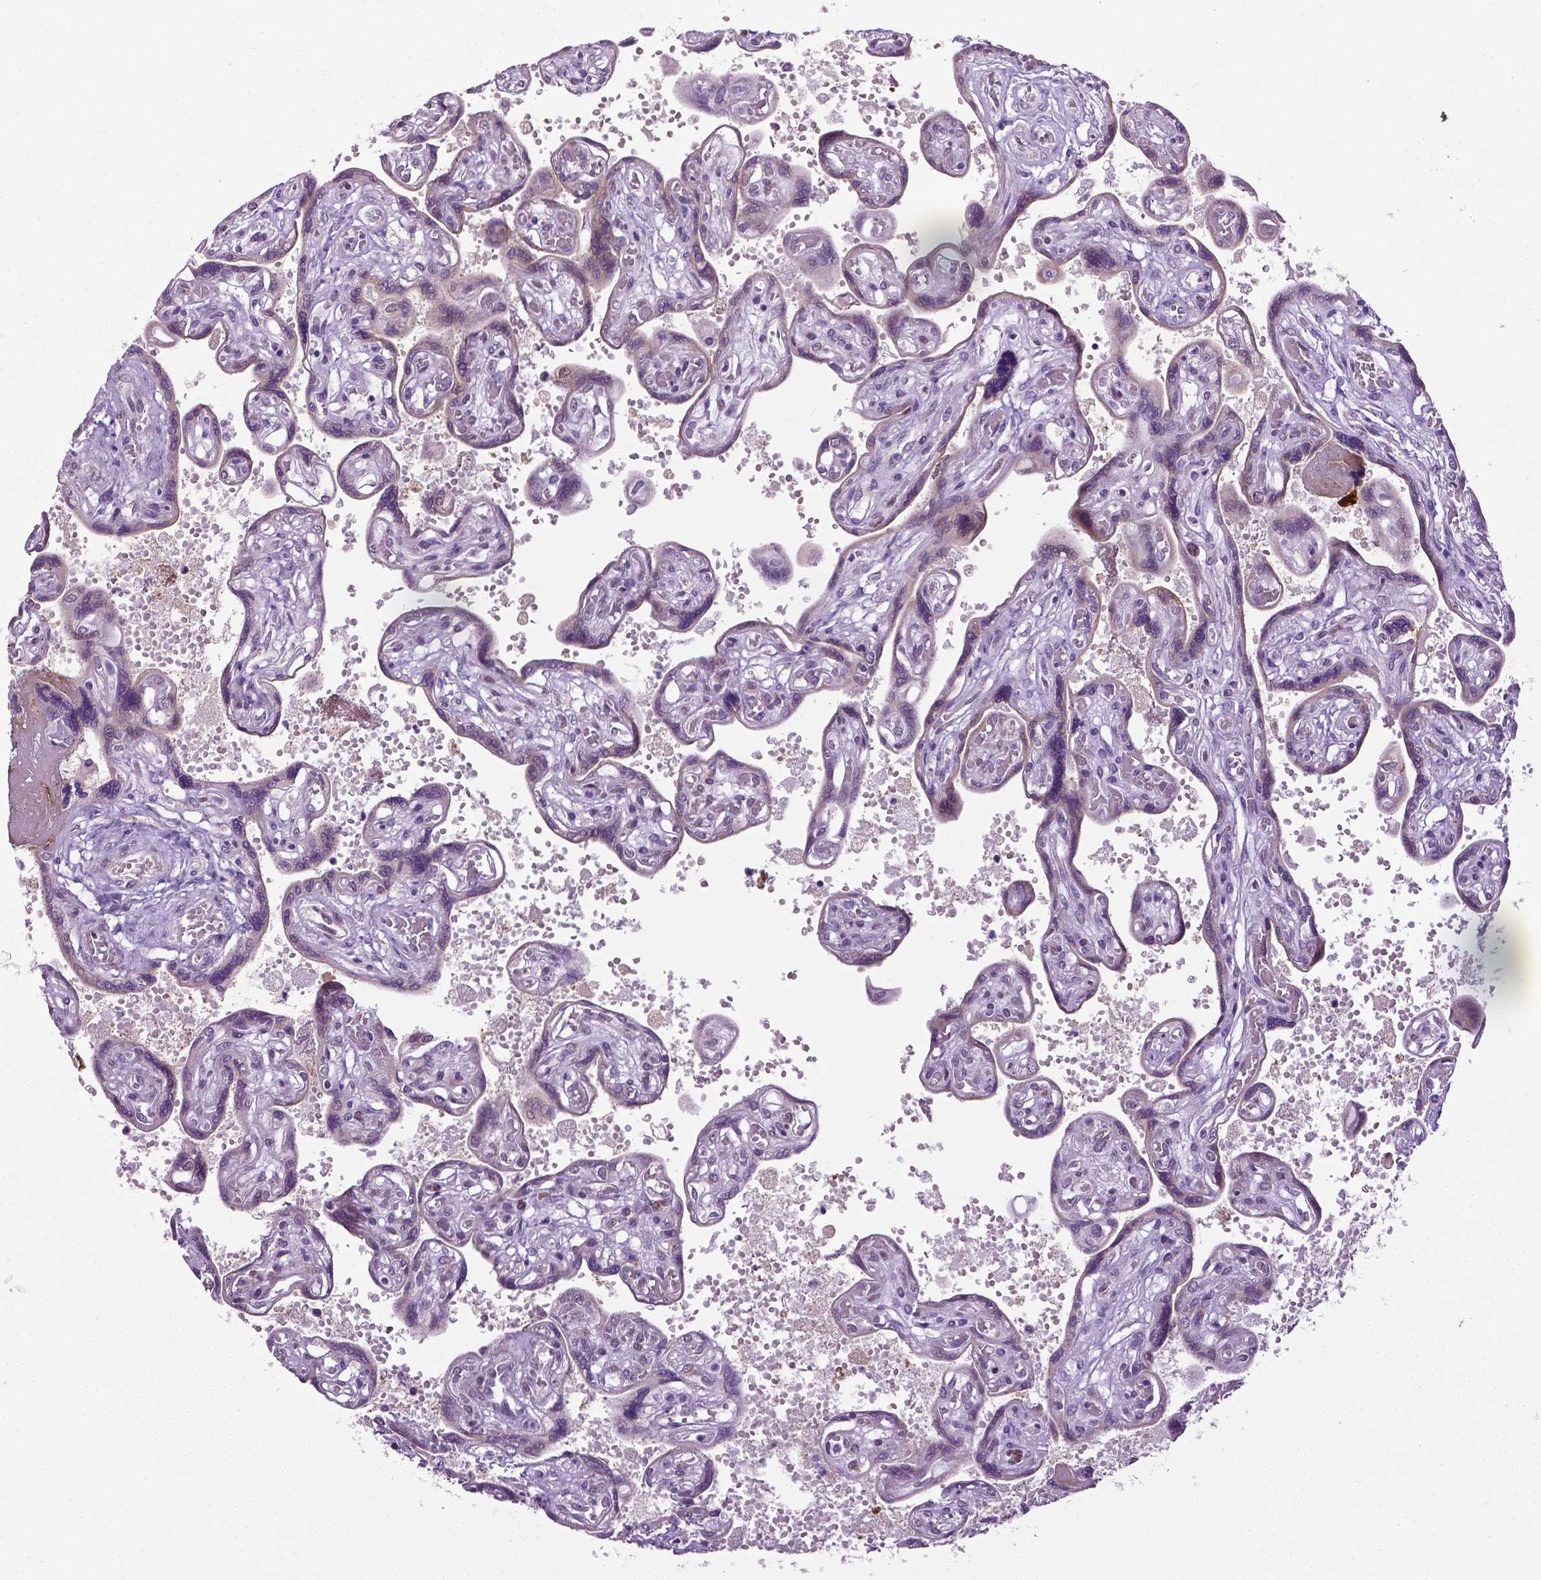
{"staining": {"intensity": "moderate", "quantity": "25%-75%", "location": "cytoplasmic/membranous"}, "tissue": "placenta", "cell_type": "Decidual cells", "image_type": "normal", "snomed": [{"axis": "morphology", "description": "Normal tissue, NOS"}, {"axis": "topography", "description": "Placenta"}], "caption": "A high-resolution histopathology image shows immunohistochemistry (IHC) staining of normal placenta, which exhibits moderate cytoplasmic/membranous staining in approximately 25%-75% of decidual cells. The protein is stained brown, and the nuclei are stained in blue (DAB IHC with brightfield microscopy, high magnification).", "gene": "PTGER3", "patient": {"sex": "female", "age": 32}}